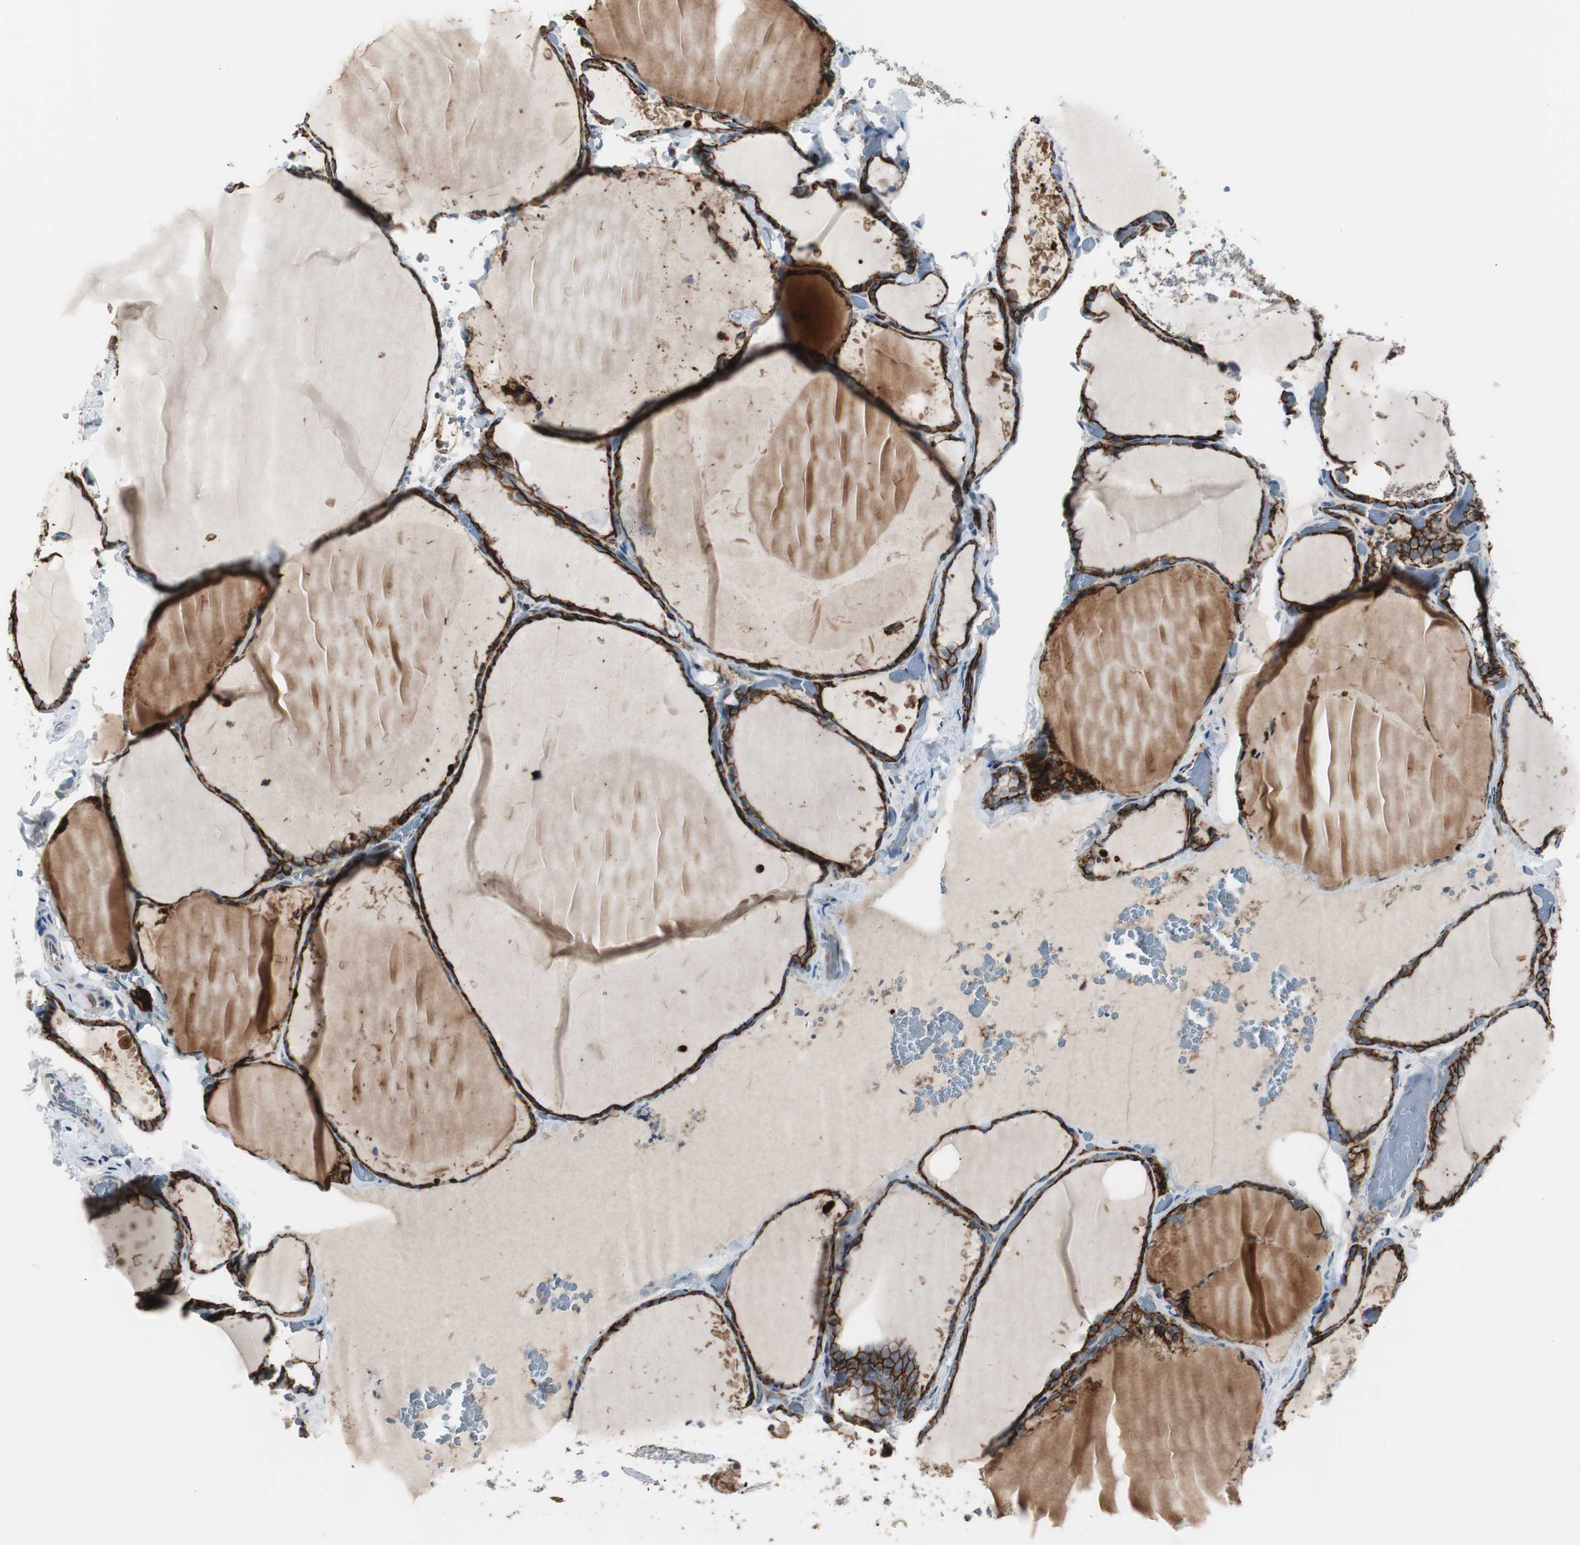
{"staining": {"intensity": "strong", "quantity": ">75%", "location": "cytoplasmic/membranous"}, "tissue": "thyroid gland", "cell_type": "Glandular cells", "image_type": "normal", "snomed": [{"axis": "morphology", "description": "Normal tissue, NOS"}, {"axis": "topography", "description": "Thyroid gland"}], "caption": "High-magnification brightfield microscopy of normal thyroid gland stained with DAB (brown) and counterstained with hematoxylin (blue). glandular cells exhibit strong cytoplasmic/membranous staining is seen in about>75% of cells.", "gene": "STXBP4", "patient": {"sex": "female", "age": 22}}